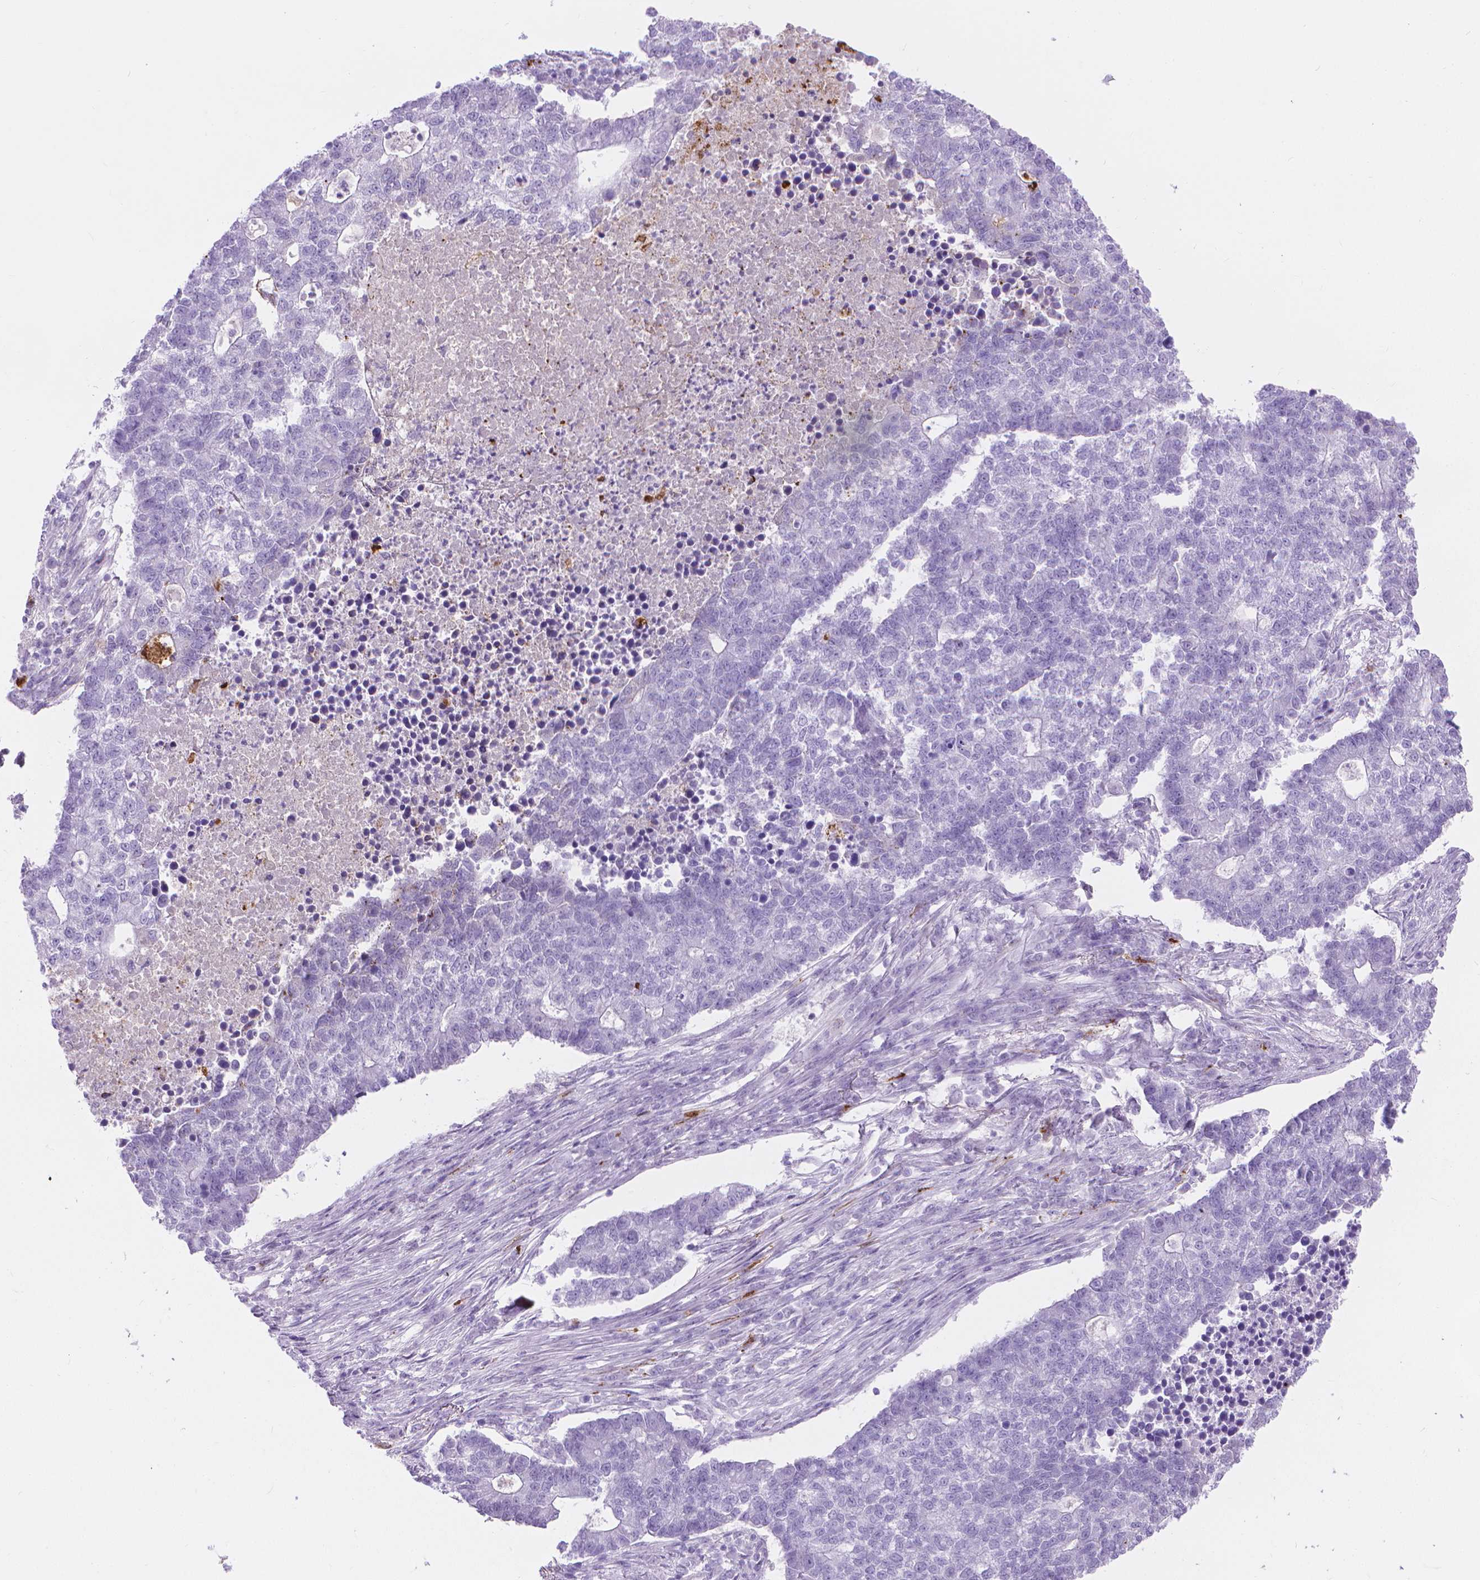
{"staining": {"intensity": "negative", "quantity": "none", "location": "none"}, "tissue": "lung cancer", "cell_type": "Tumor cells", "image_type": "cancer", "snomed": [{"axis": "morphology", "description": "Adenocarcinoma, NOS"}, {"axis": "topography", "description": "Lung"}], "caption": "Histopathology image shows no protein staining in tumor cells of lung cancer (adenocarcinoma) tissue. The staining was performed using DAB (3,3'-diaminobenzidine) to visualize the protein expression in brown, while the nuclei were stained in blue with hematoxylin (Magnification: 20x).", "gene": "CFAP52", "patient": {"sex": "male", "age": 57}}